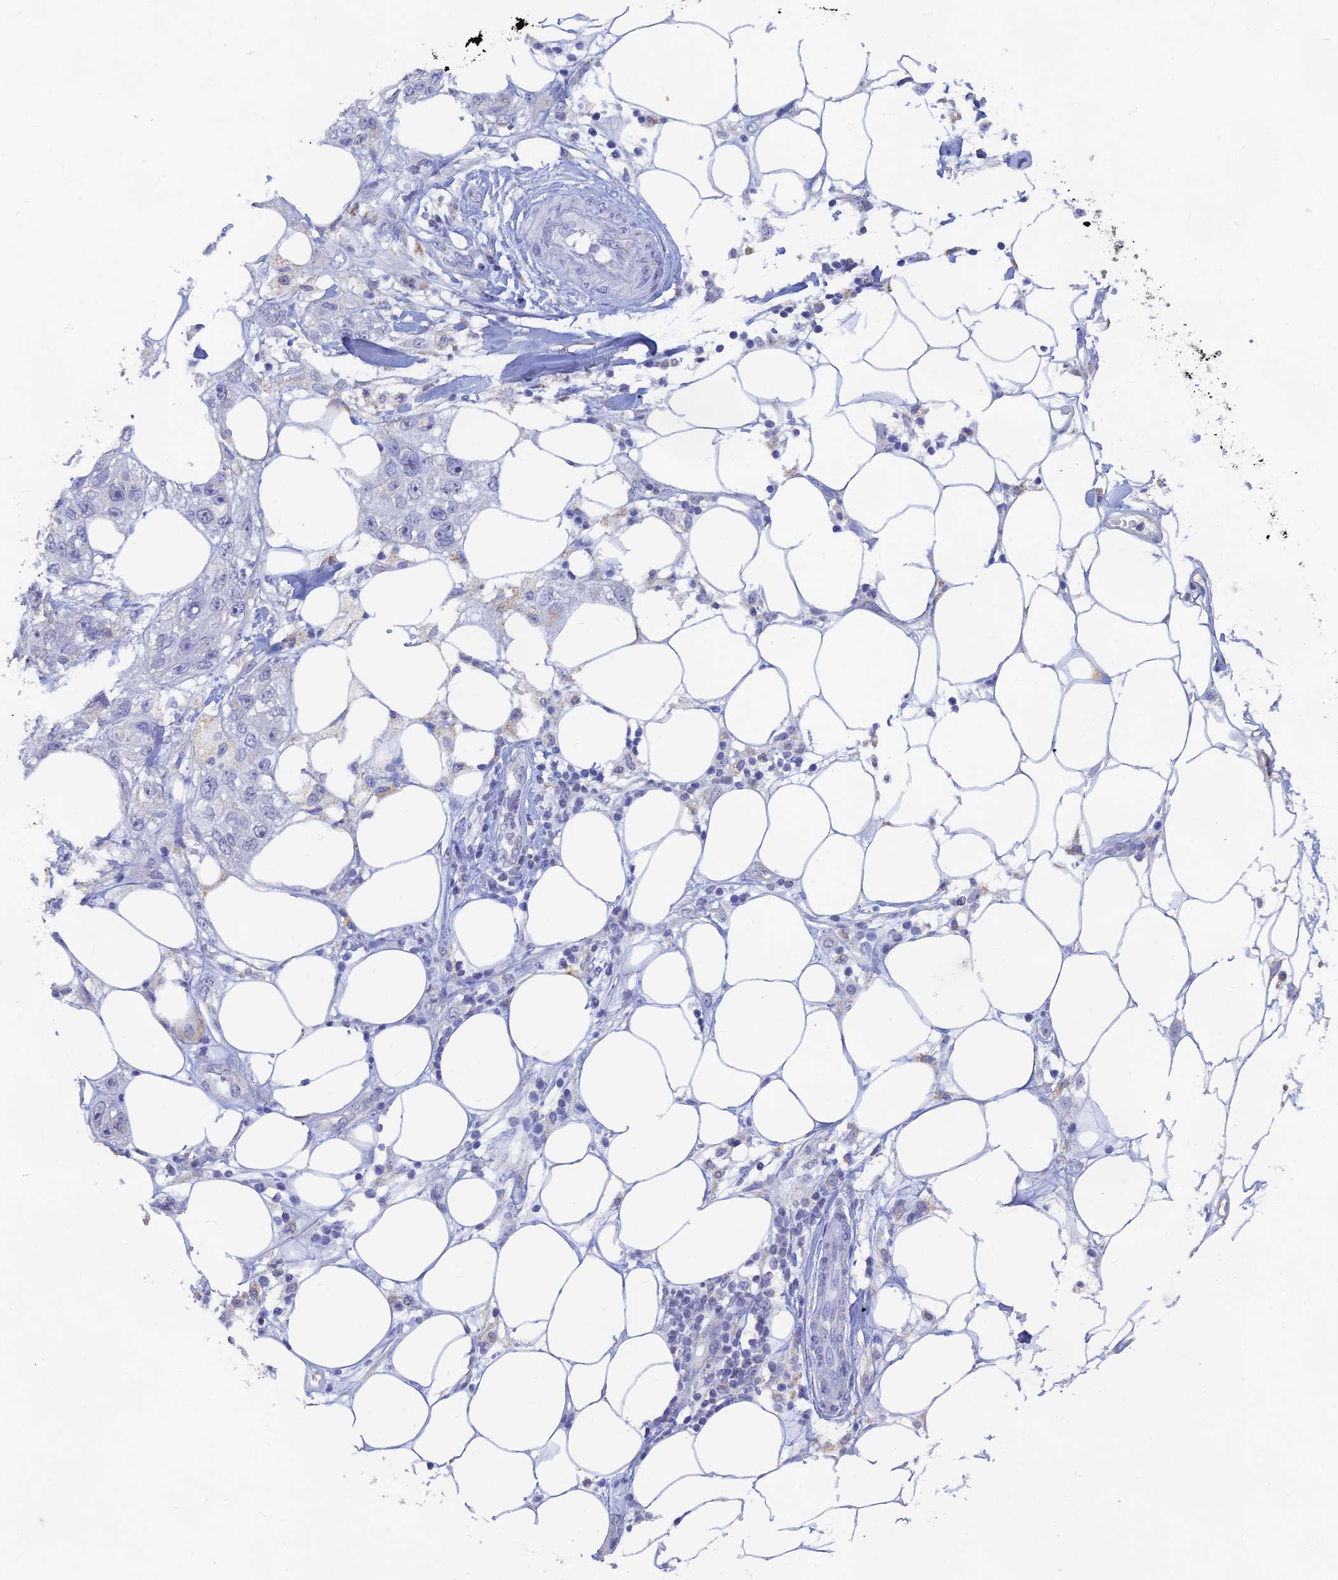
{"staining": {"intensity": "negative", "quantity": "none", "location": "none"}, "tissue": "skin cancer", "cell_type": "Tumor cells", "image_type": "cancer", "snomed": [{"axis": "morphology", "description": "Normal tissue, NOS"}, {"axis": "morphology", "description": "Squamous cell carcinoma, NOS"}, {"axis": "topography", "description": "Skin"}], "caption": "Human squamous cell carcinoma (skin) stained for a protein using immunohistochemistry displays no staining in tumor cells.", "gene": "LRIF1", "patient": {"sex": "male", "age": 72}}